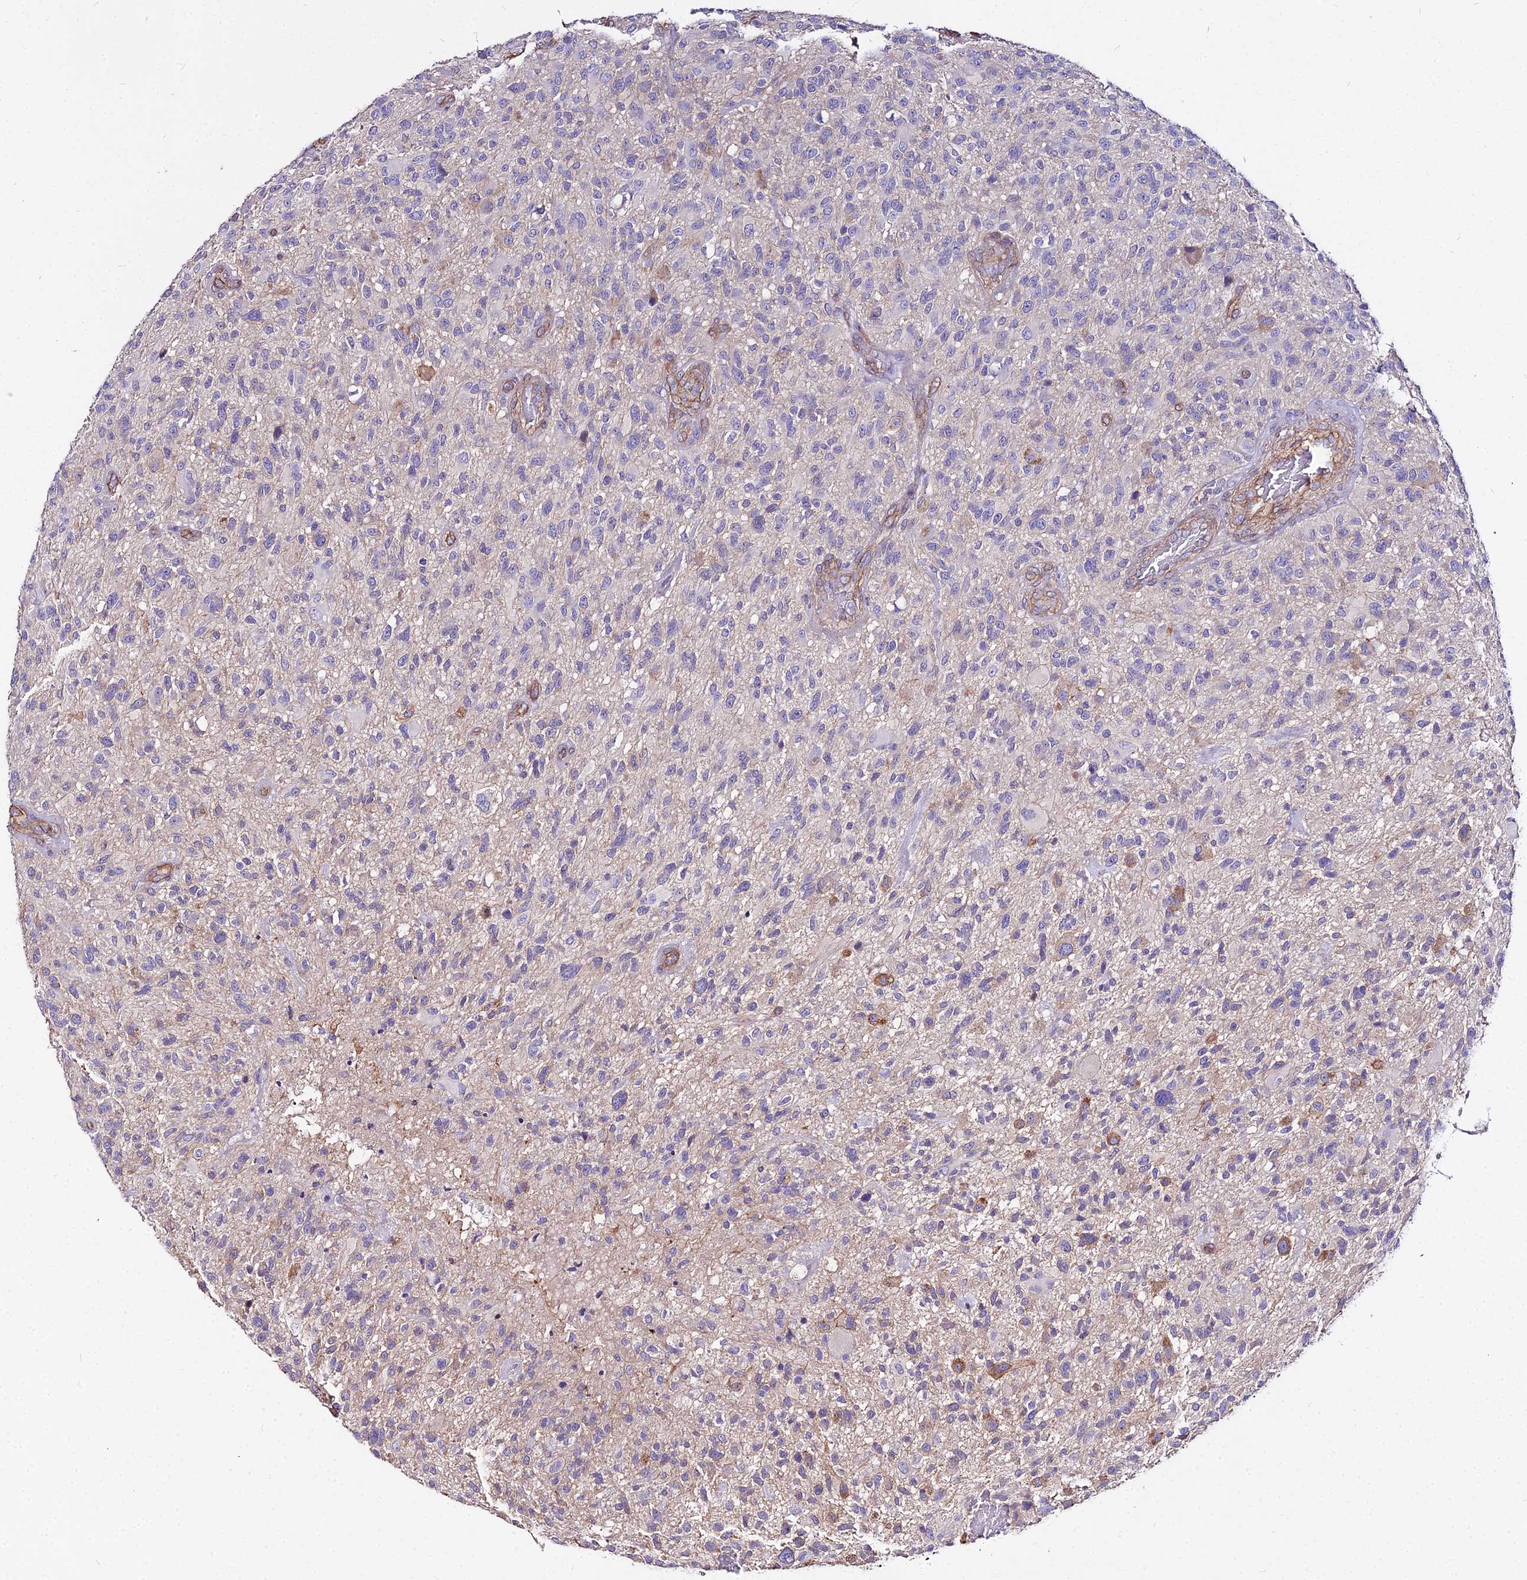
{"staining": {"intensity": "negative", "quantity": "none", "location": "none"}, "tissue": "glioma", "cell_type": "Tumor cells", "image_type": "cancer", "snomed": [{"axis": "morphology", "description": "Glioma, malignant, High grade"}, {"axis": "topography", "description": "Brain"}], "caption": "High power microscopy histopathology image of an immunohistochemistry photomicrograph of malignant high-grade glioma, revealing no significant expression in tumor cells. (DAB (3,3'-diaminobenzidine) immunohistochemistry visualized using brightfield microscopy, high magnification).", "gene": "GLYAT", "patient": {"sex": "male", "age": 47}}